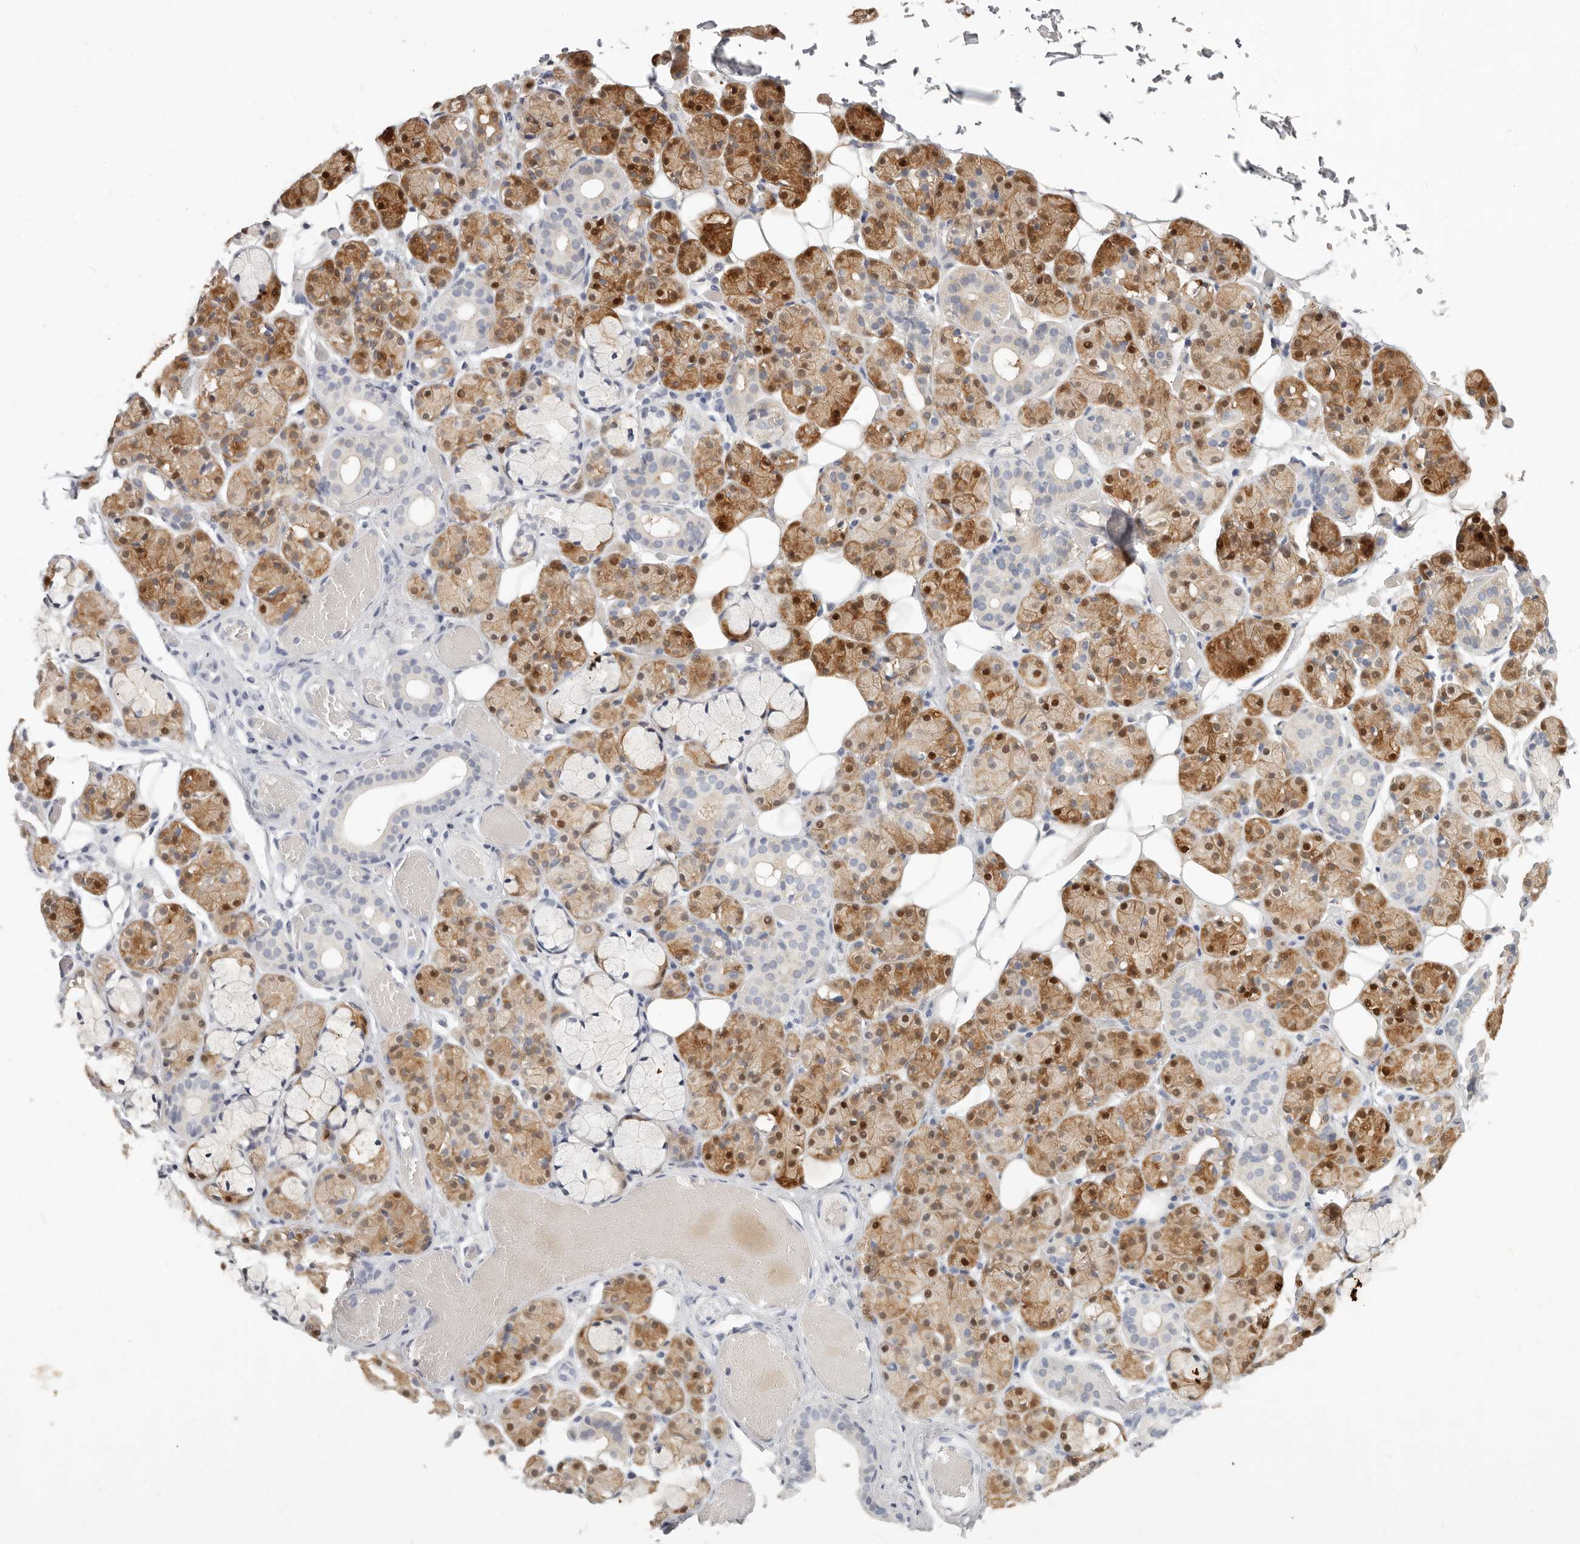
{"staining": {"intensity": "moderate", "quantity": "25%-75%", "location": "cytoplasmic/membranous,nuclear"}, "tissue": "salivary gland", "cell_type": "Glandular cells", "image_type": "normal", "snomed": [{"axis": "morphology", "description": "Normal tissue, NOS"}, {"axis": "topography", "description": "Salivary gland"}], "caption": "This is an image of IHC staining of unremarkable salivary gland, which shows moderate expression in the cytoplasmic/membranous,nuclear of glandular cells.", "gene": "TMEM63B", "patient": {"sex": "male", "age": 63}}